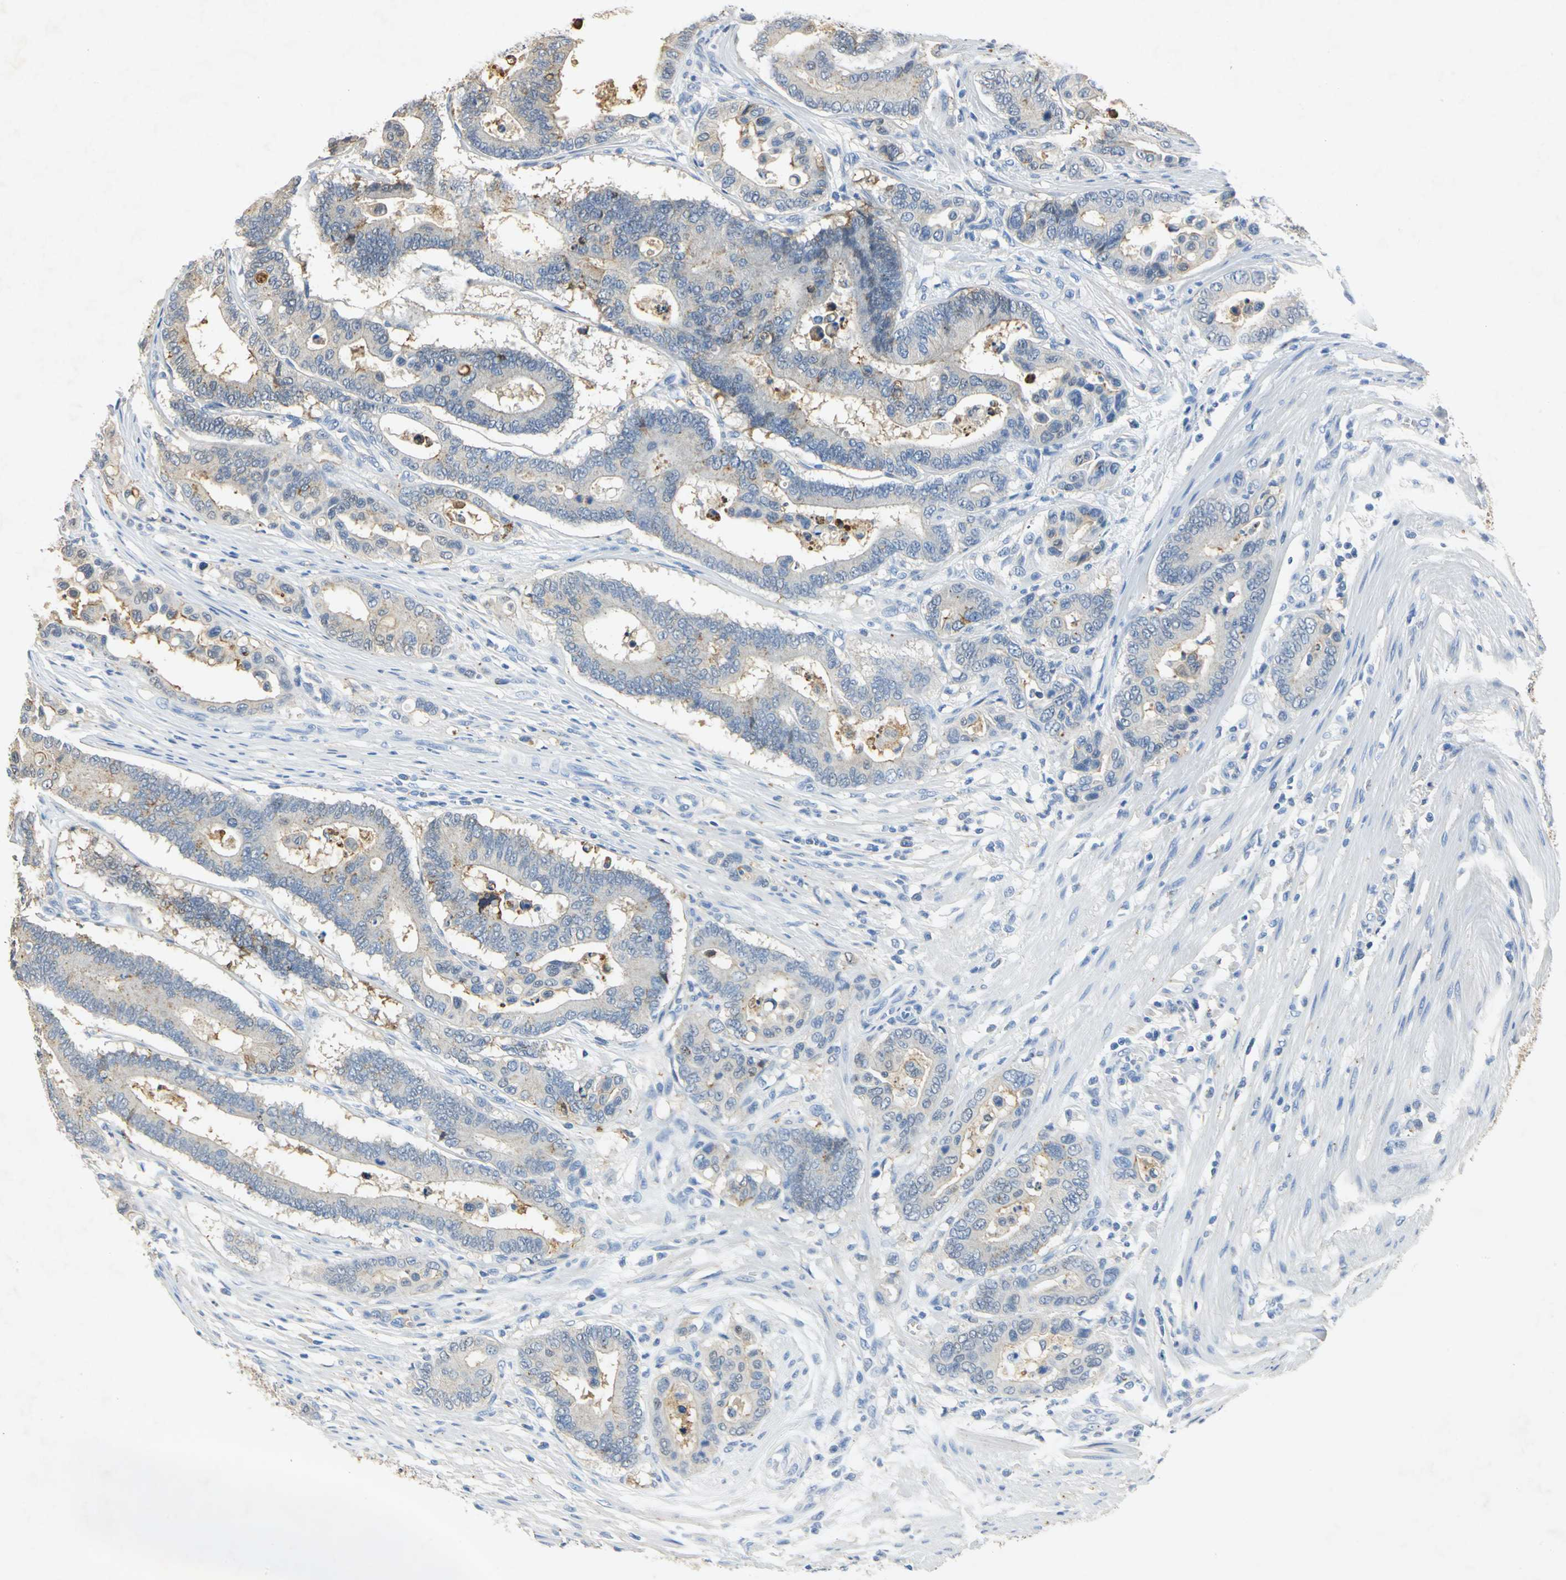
{"staining": {"intensity": "weak", "quantity": "25%-75%", "location": "cytoplasmic/membranous"}, "tissue": "colorectal cancer", "cell_type": "Tumor cells", "image_type": "cancer", "snomed": [{"axis": "morphology", "description": "Normal tissue, NOS"}, {"axis": "morphology", "description": "Adenocarcinoma, NOS"}, {"axis": "topography", "description": "Colon"}], "caption": "Immunohistochemistry (IHC) (DAB (3,3'-diaminobenzidine)) staining of human colorectal cancer reveals weak cytoplasmic/membranous protein positivity in about 25%-75% of tumor cells. The protein of interest is stained brown, and the nuclei are stained in blue (DAB IHC with brightfield microscopy, high magnification).", "gene": "ANXA4", "patient": {"sex": "male", "age": 82}}